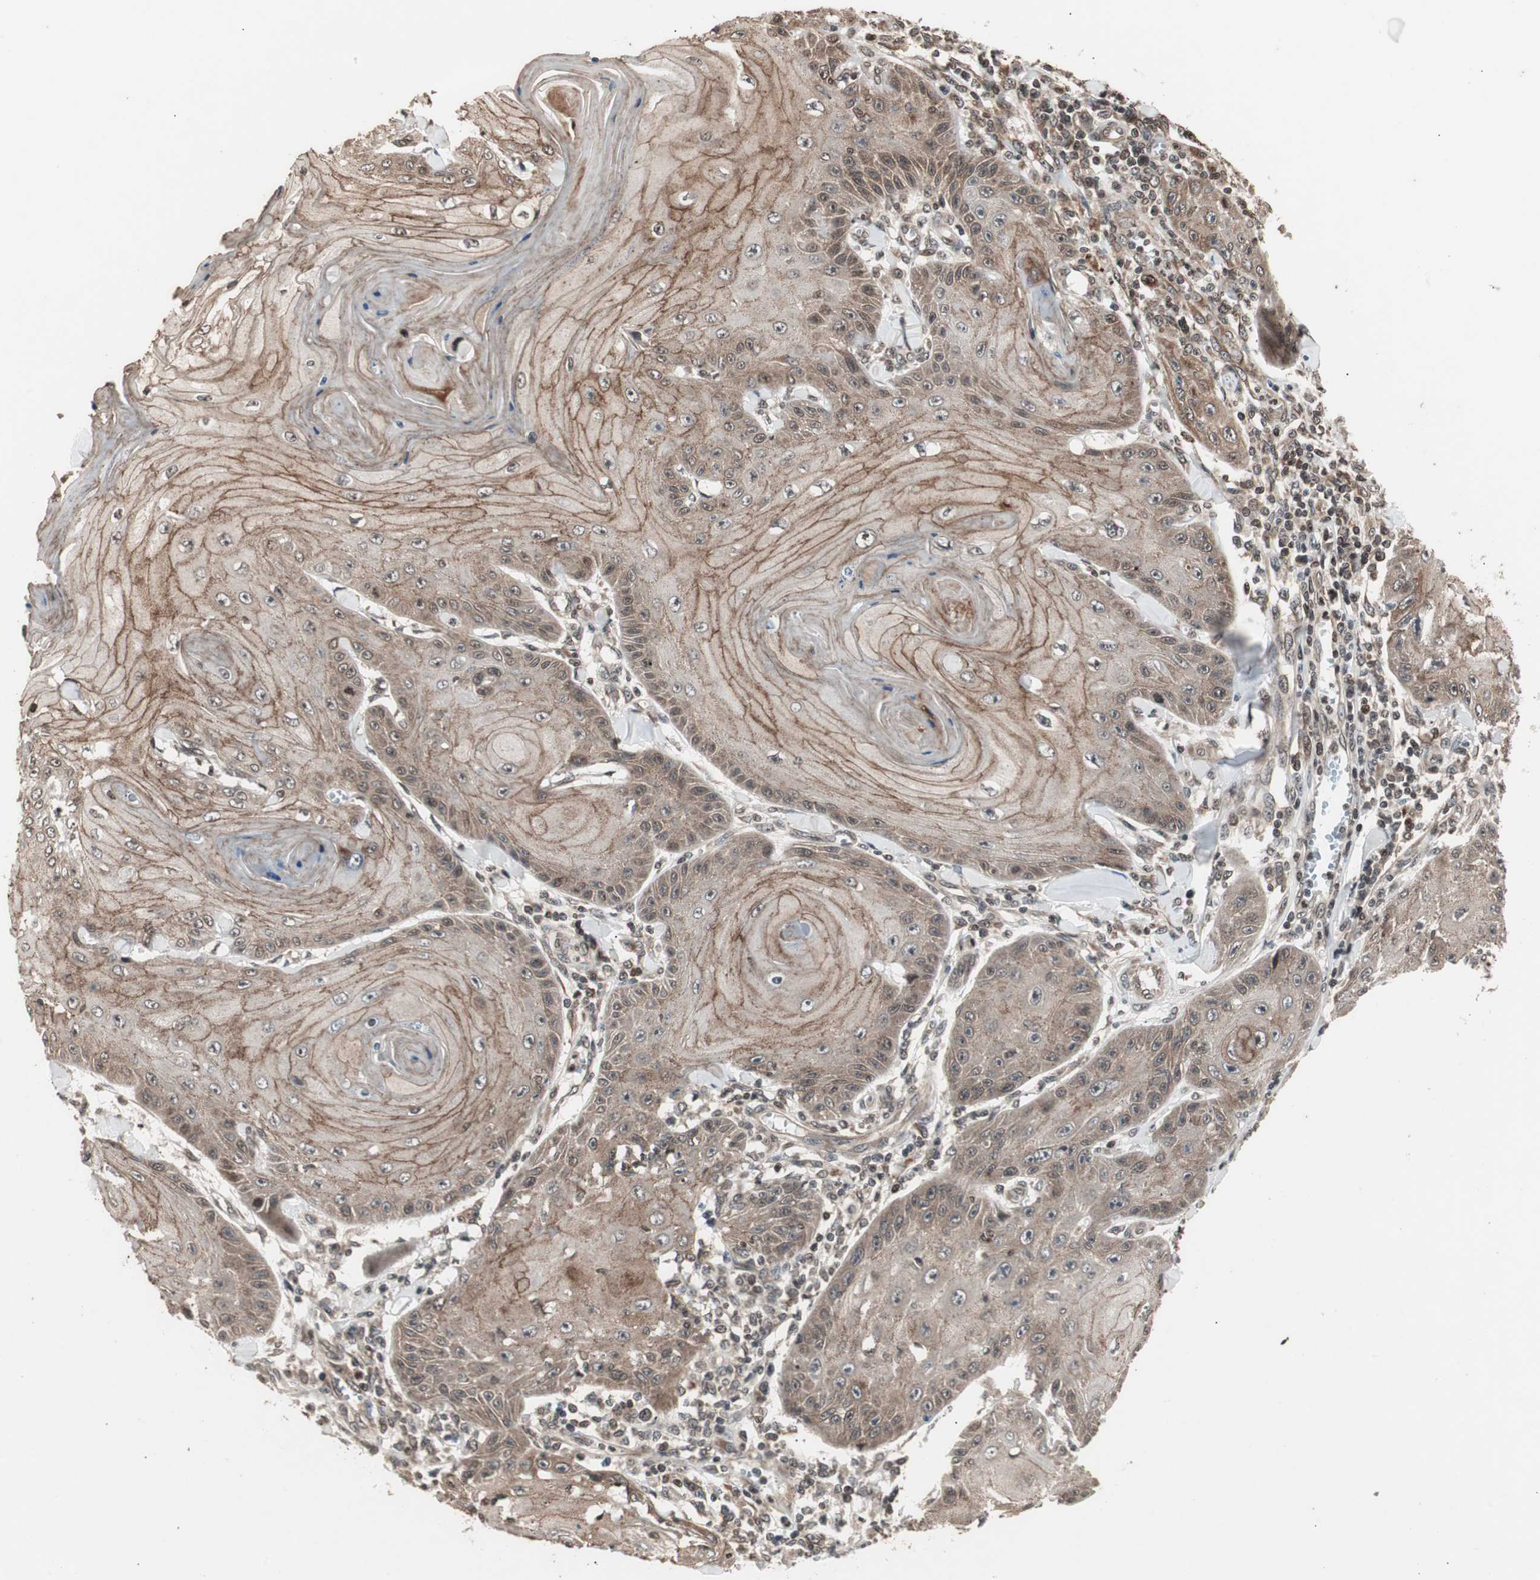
{"staining": {"intensity": "weak", "quantity": ">75%", "location": "cytoplasmic/membranous"}, "tissue": "skin cancer", "cell_type": "Tumor cells", "image_type": "cancer", "snomed": [{"axis": "morphology", "description": "Squamous cell carcinoma, NOS"}, {"axis": "topography", "description": "Skin"}], "caption": "A histopathology image showing weak cytoplasmic/membranous staining in approximately >75% of tumor cells in skin cancer, as visualized by brown immunohistochemical staining.", "gene": "ZFC3H1", "patient": {"sex": "female", "age": 78}}